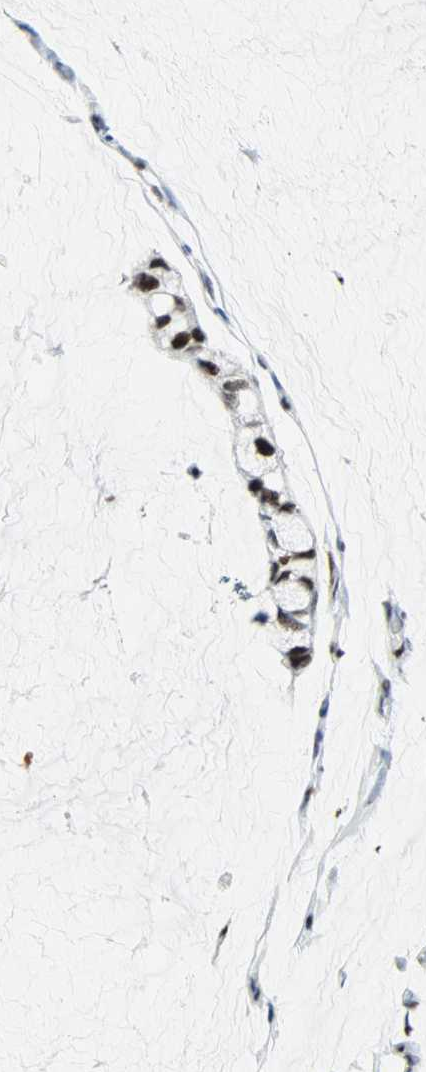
{"staining": {"intensity": "strong", "quantity": ">75%", "location": "nuclear"}, "tissue": "ovarian cancer", "cell_type": "Tumor cells", "image_type": "cancer", "snomed": [{"axis": "morphology", "description": "Cystadenocarcinoma, mucinous, NOS"}, {"axis": "topography", "description": "Ovary"}], "caption": "A high-resolution micrograph shows immunohistochemistry staining of ovarian cancer (mucinous cystadenocarcinoma), which exhibits strong nuclear staining in about >75% of tumor cells. (IHC, brightfield microscopy, high magnification).", "gene": "SNRPA", "patient": {"sex": "female", "age": 39}}